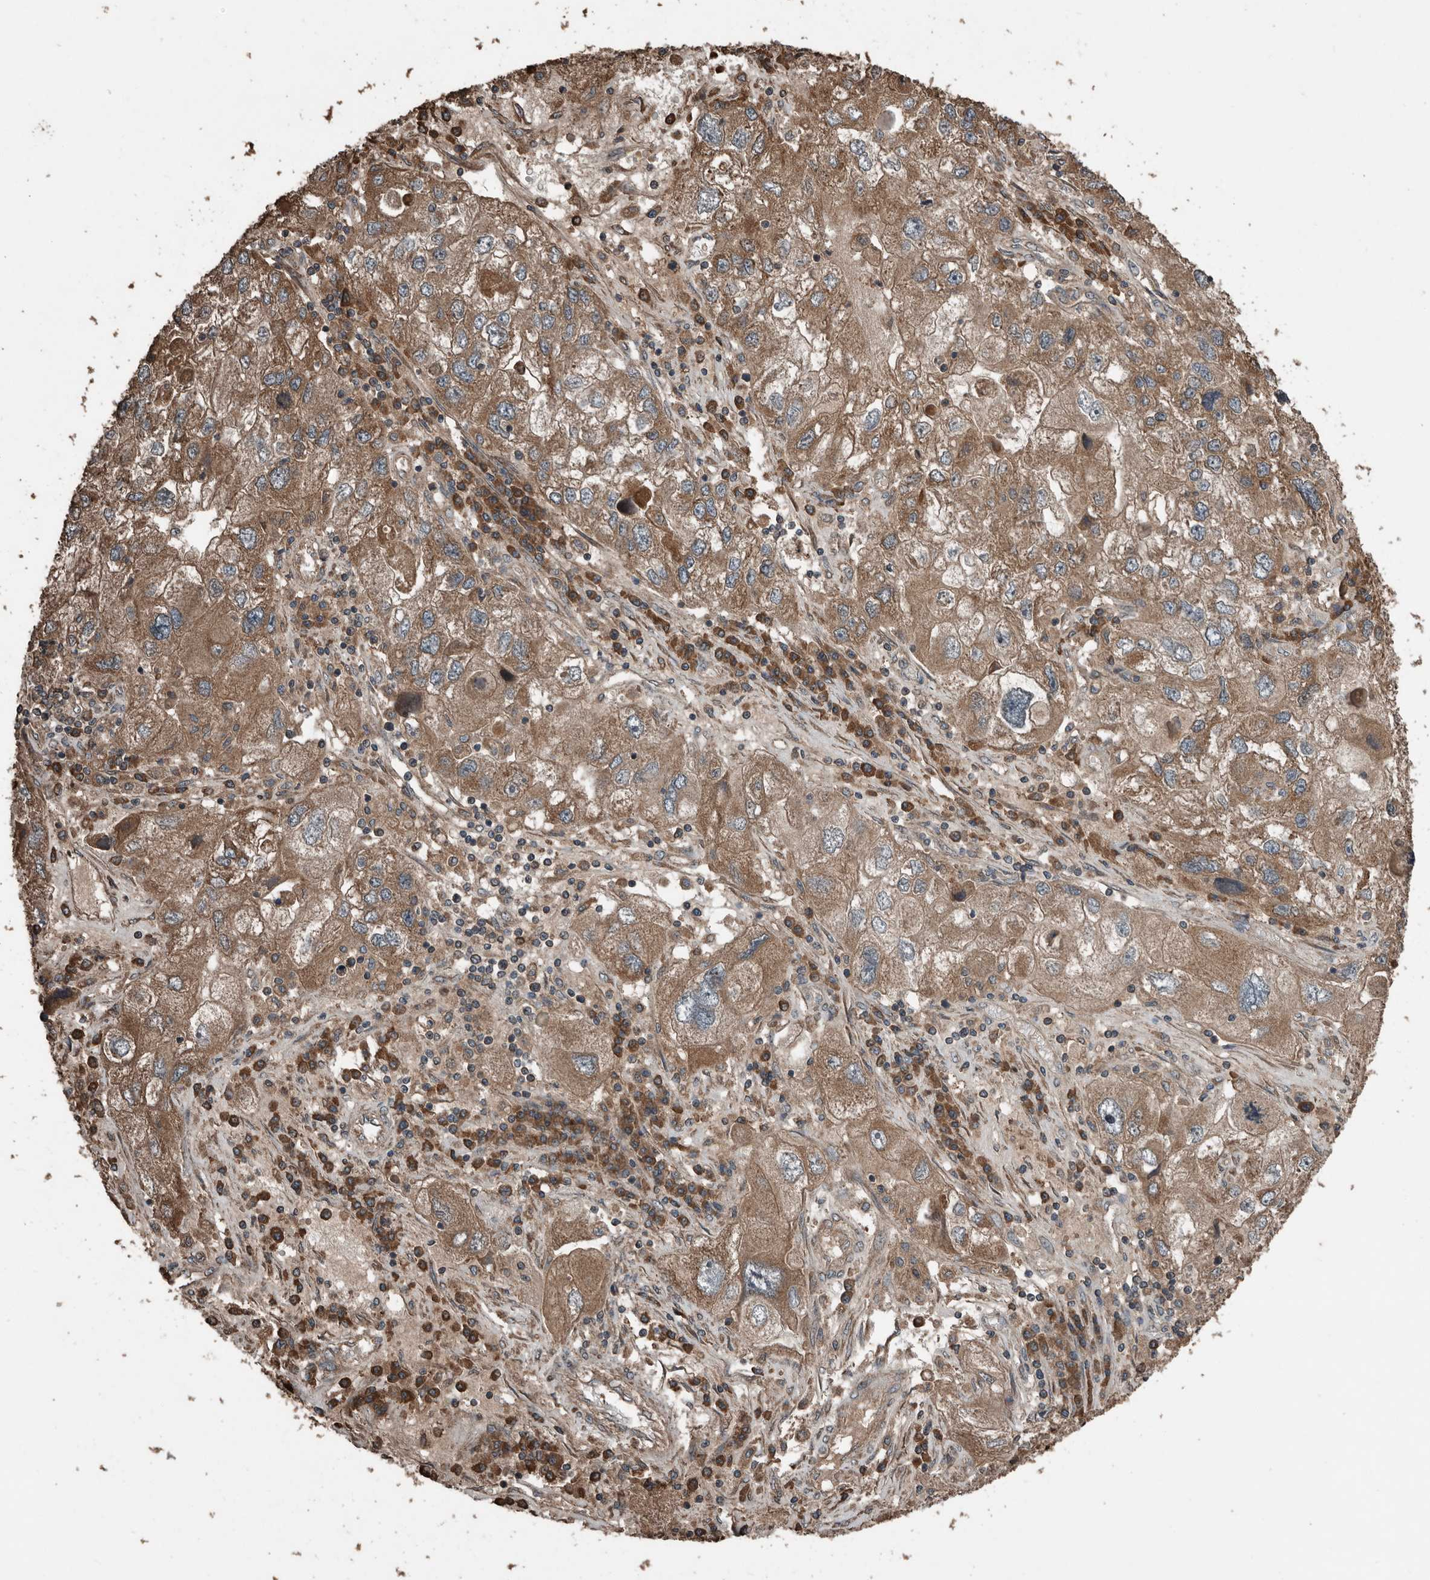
{"staining": {"intensity": "moderate", "quantity": ">75%", "location": "cytoplasmic/membranous"}, "tissue": "endometrial cancer", "cell_type": "Tumor cells", "image_type": "cancer", "snomed": [{"axis": "morphology", "description": "Adenocarcinoma, NOS"}, {"axis": "topography", "description": "Endometrium"}], "caption": "Moderate cytoplasmic/membranous expression for a protein is present in approximately >75% of tumor cells of endometrial cancer using immunohistochemistry (IHC).", "gene": "RNF207", "patient": {"sex": "female", "age": 49}}